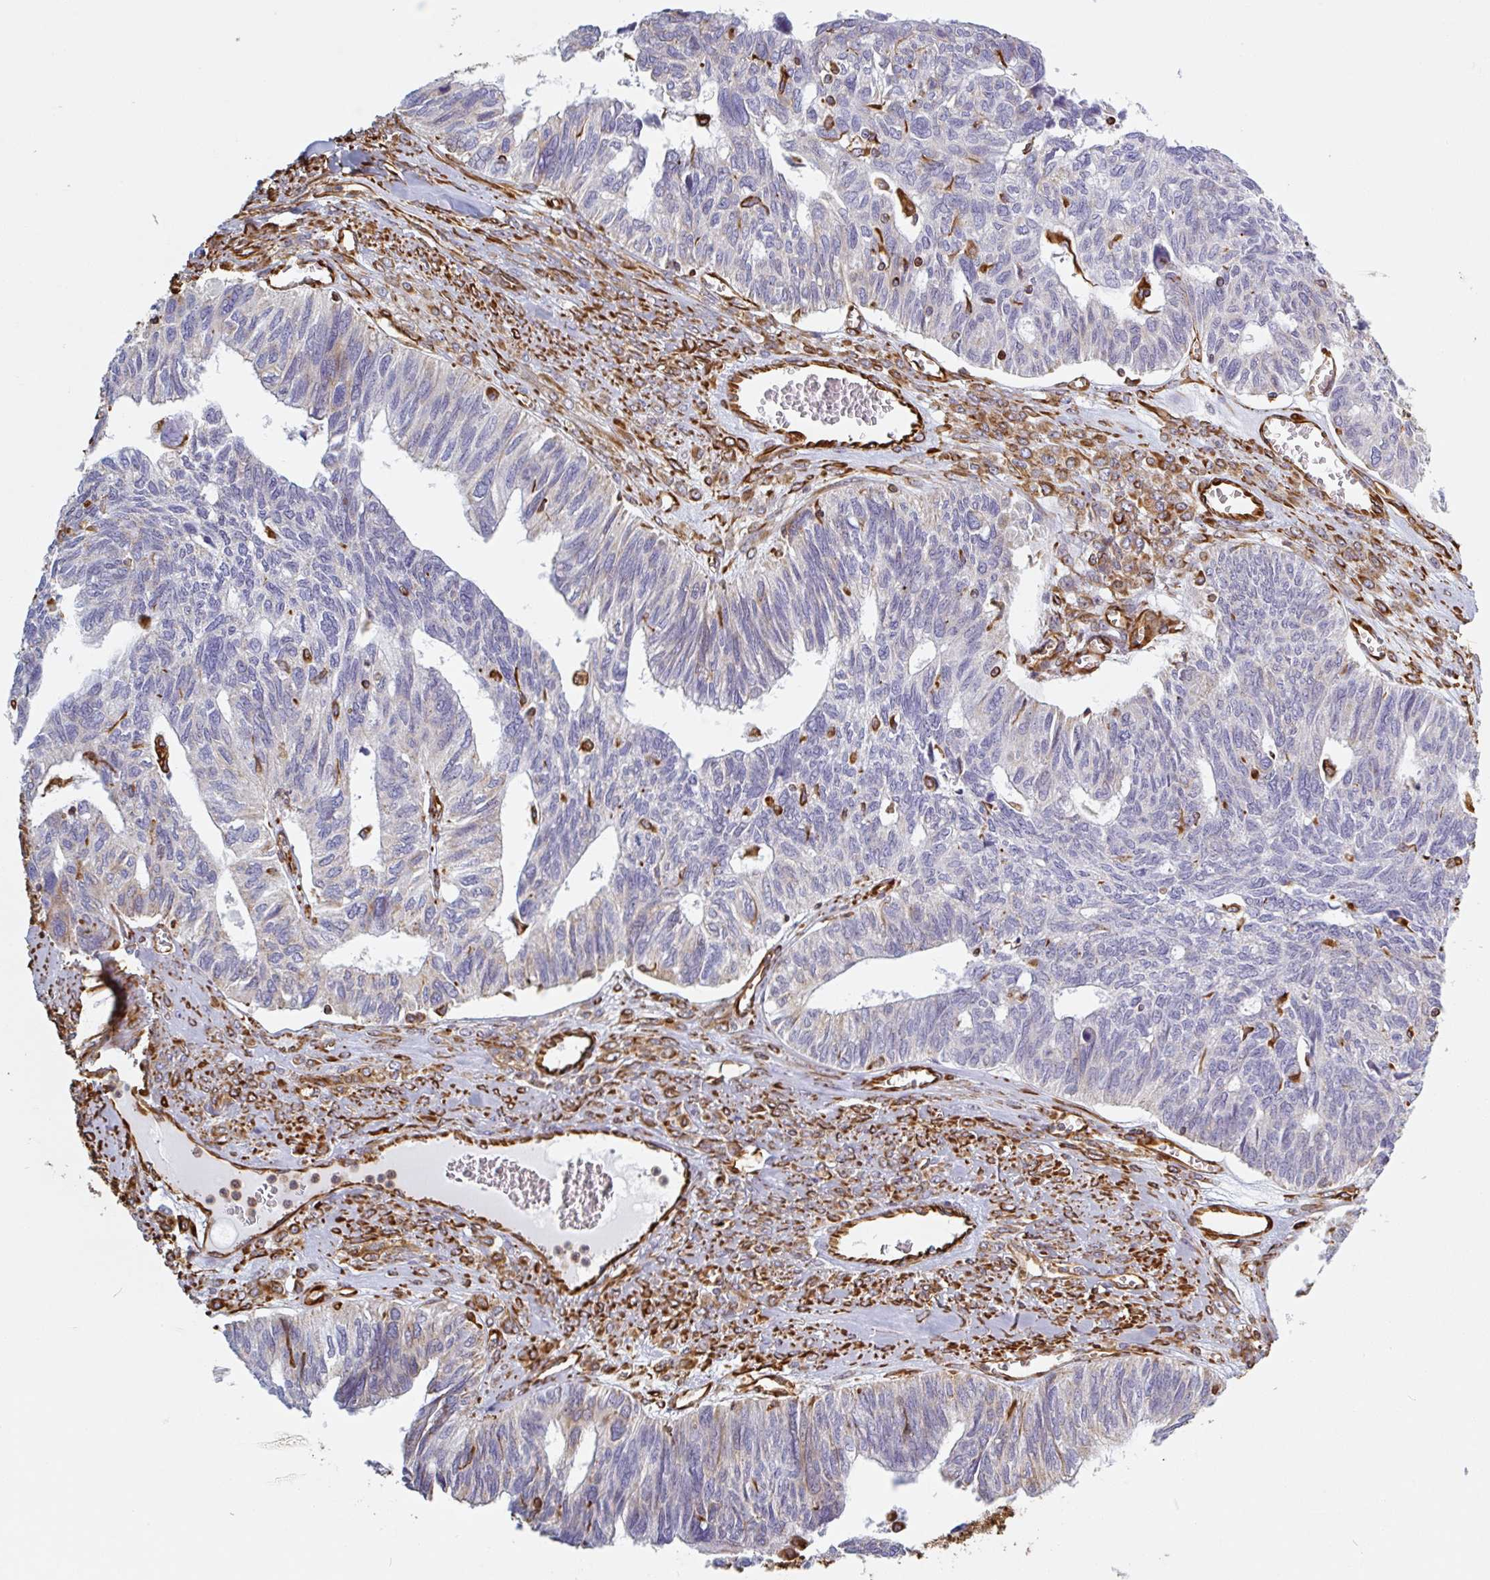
{"staining": {"intensity": "weak", "quantity": "<25%", "location": "cytoplasmic/membranous"}, "tissue": "ovarian cancer", "cell_type": "Tumor cells", "image_type": "cancer", "snomed": [{"axis": "morphology", "description": "Cystadenocarcinoma, serous, NOS"}, {"axis": "topography", "description": "Ovary"}], "caption": "Immunohistochemical staining of human ovarian serous cystadenocarcinoma exhibits no significant expression in tumor cells.", "gene": "PPFIA1", "patient": {"sex": "female", "age": 79}}